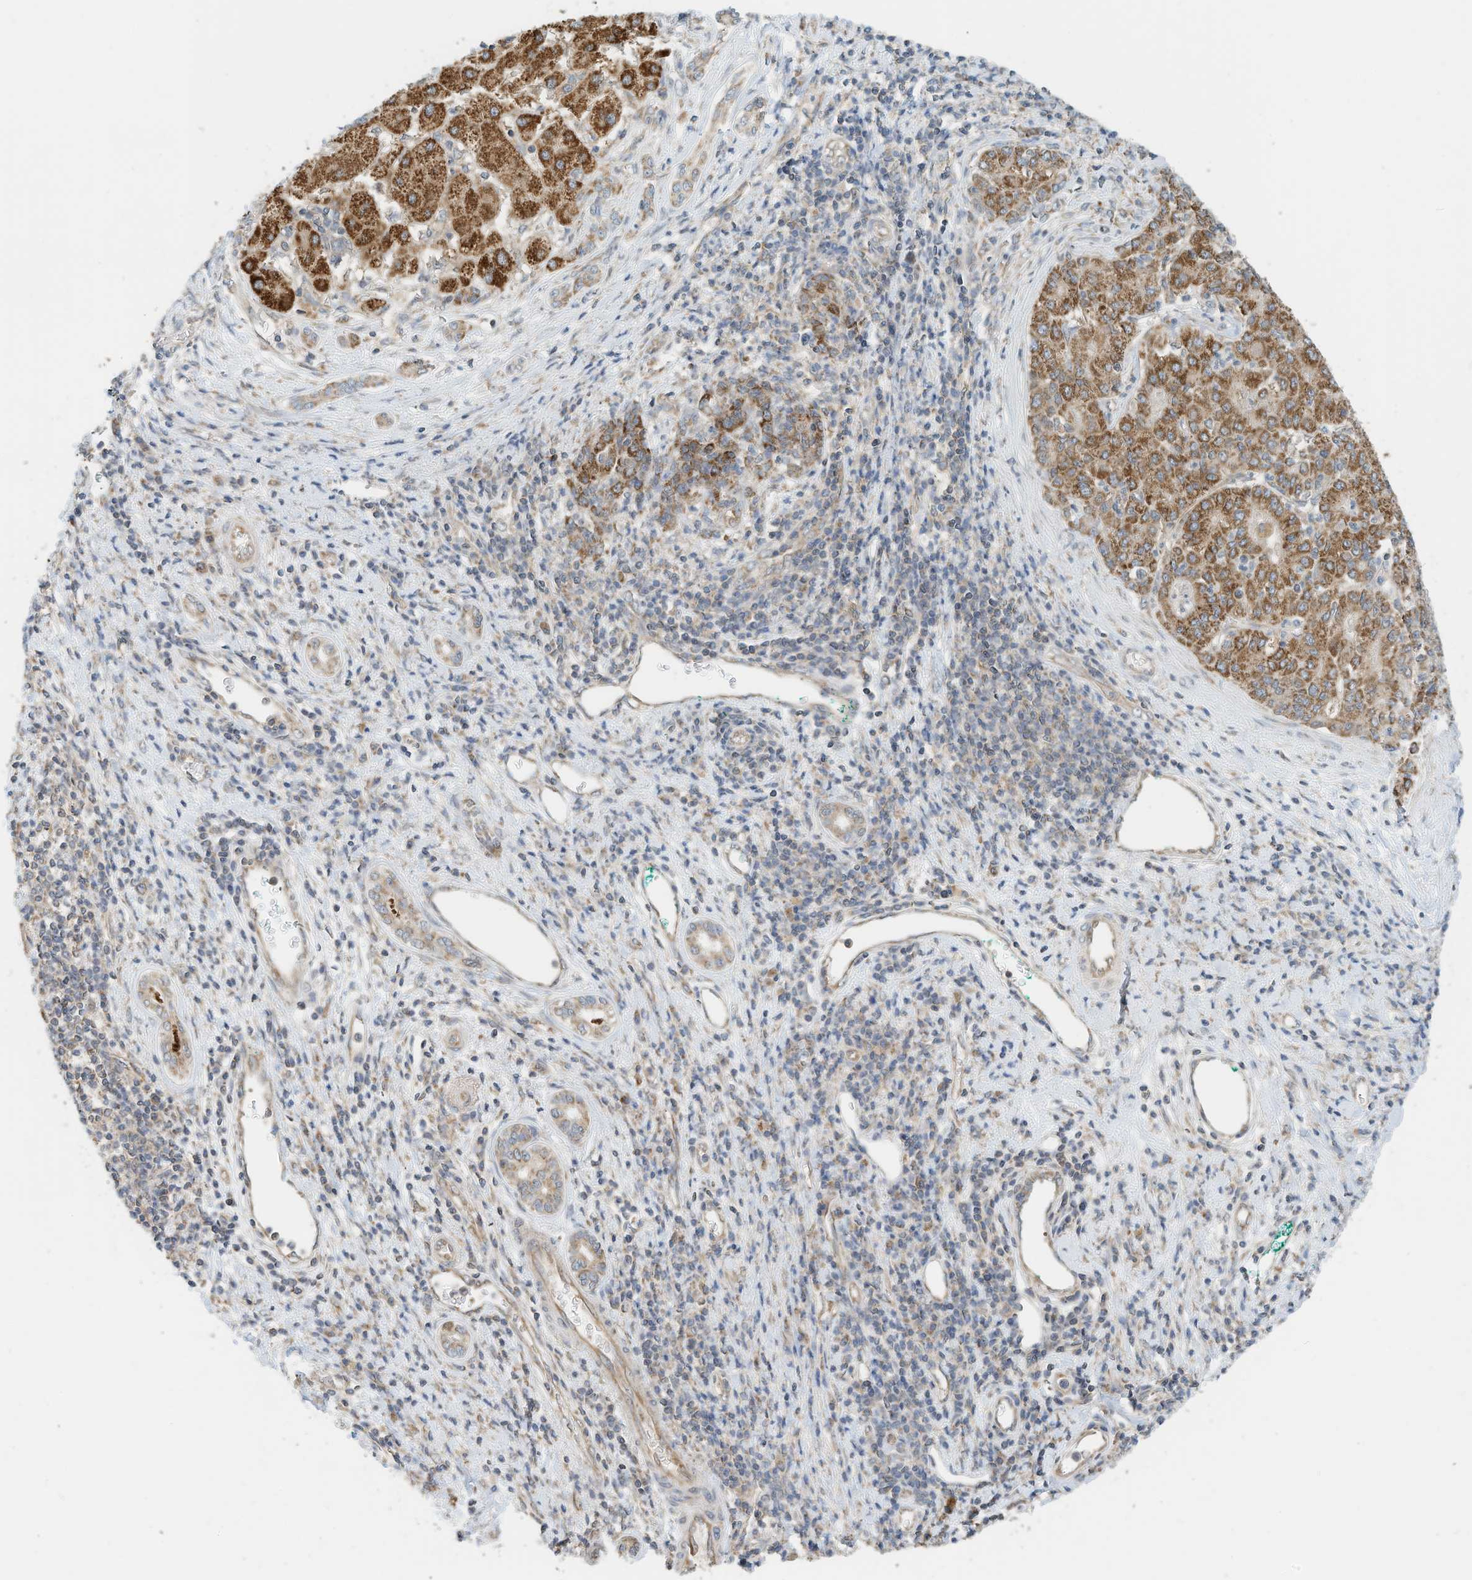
{"staining": {"intensity": "strong", "quantity": ">75%", "location": "cytoplasmic/membranous"}, "tissue": "liver cancer", "cell_type": "Tumor cells", "image_type": "cancer", "snomed": [{"axis": "morphology", "description": "Carcinoma, Hepatocellular, NOS"}, {"axis": "topography", "description": "Liver"}], "caption": "Liver hepatocellular carcinoma was stained to show a protein in brown. There is high levels of strong cytoplasmic/membranous positivity in approximately >75% of tumor cells. (DAB IHC with brightfield microscopy, high magnification).", "gene": "METTL6", "patient": {"sex": "male", "age": 65}}